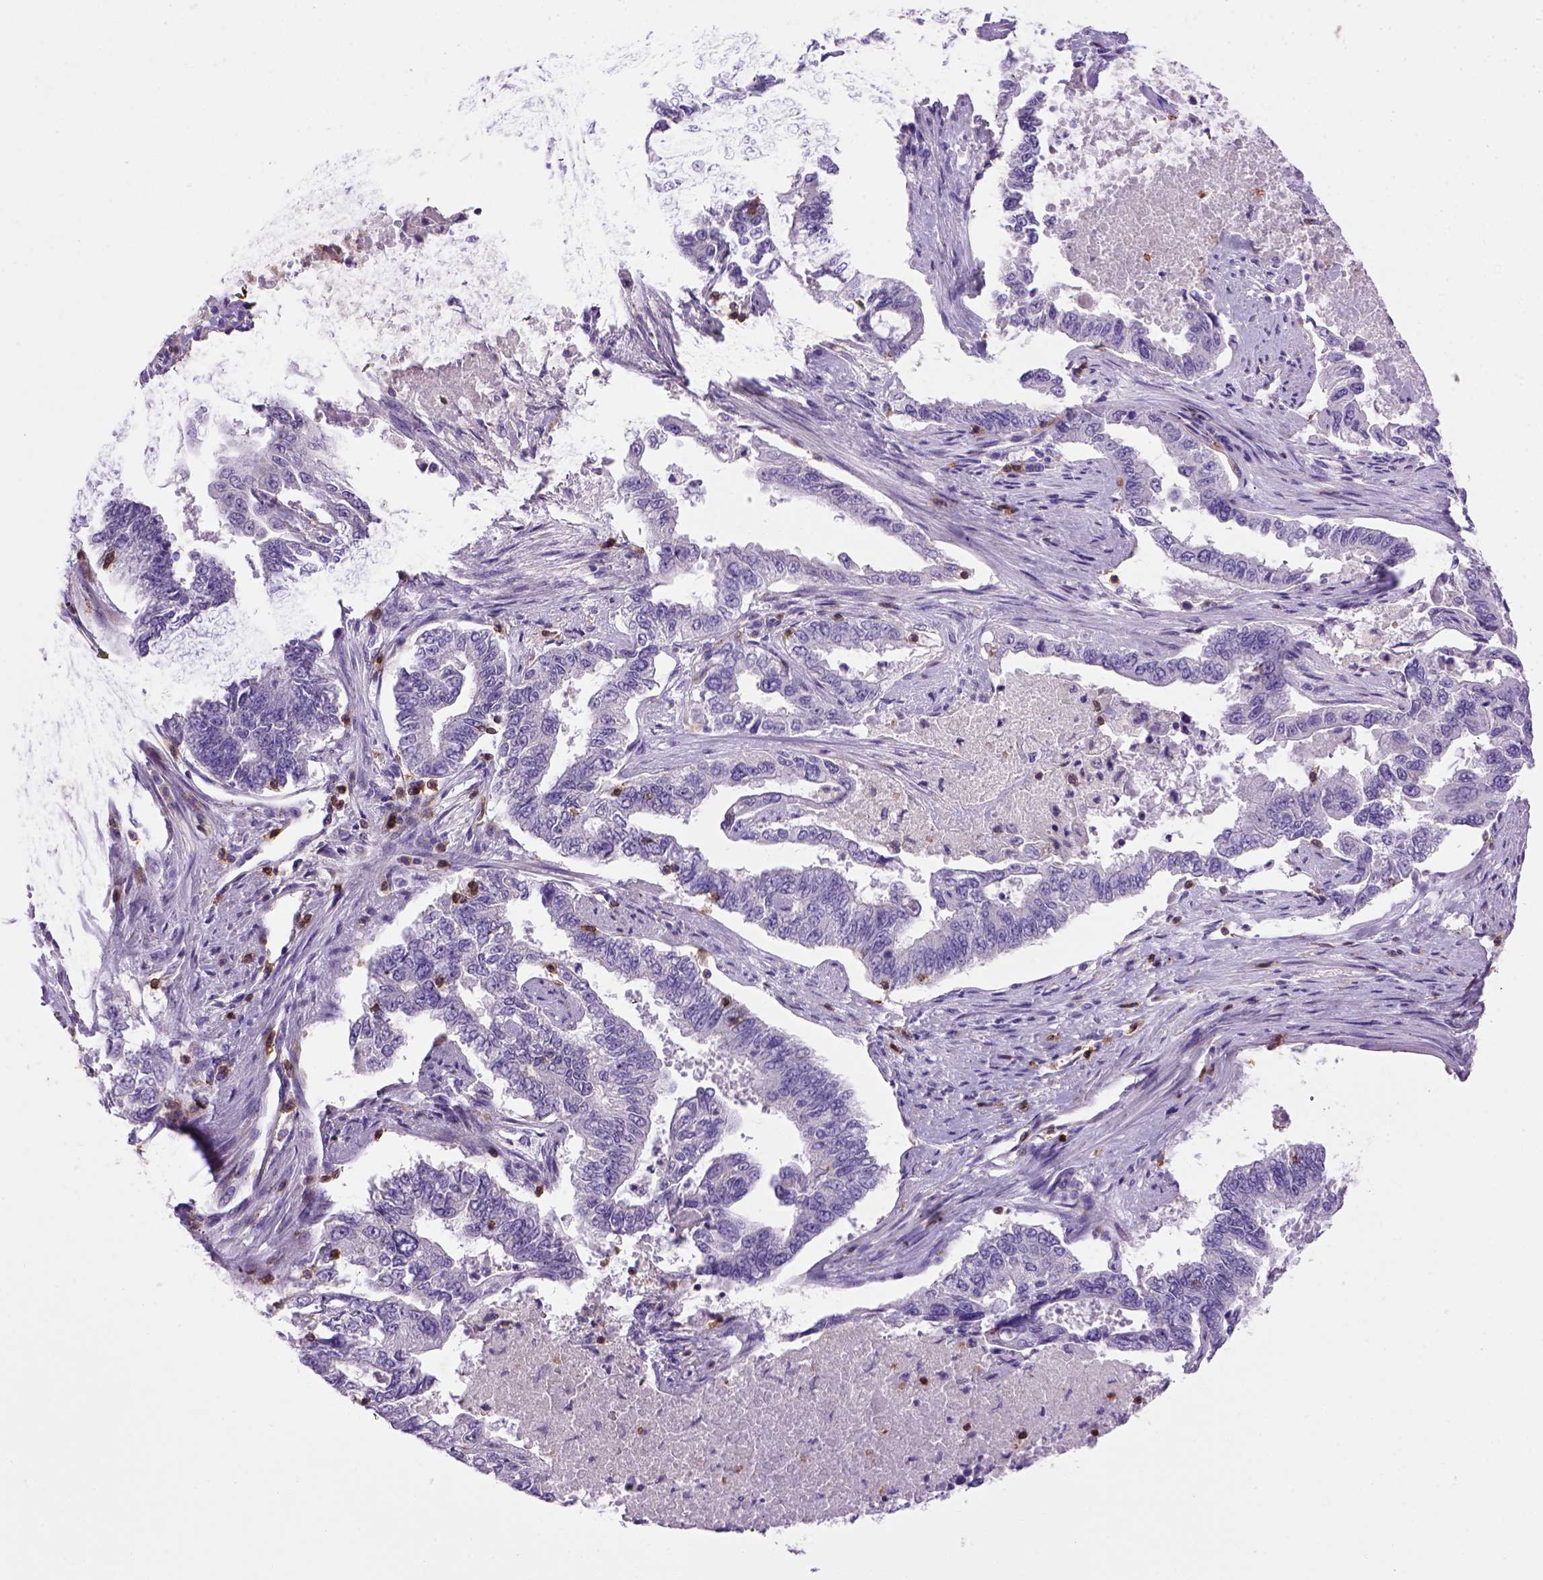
{"staining": {"intensity": "negative", "quantity": "none", "location": "none"}, "tissue": "endometrial cancer", "cell_type": "Tumor cells", "image_type": "cancer", "snomed": [{"axis": "morphology", "description": "Adenocarcinoma, NOS"}, {"axis": "topography", "description": "Uterus"}], "caption": "Endometrial cancer (adenocarcinoma) was stained to show a protein in brown. There is no significant staining in tumor cells.", "gene": "CD3E", "patient": {"sex": "female", "age": 59}}